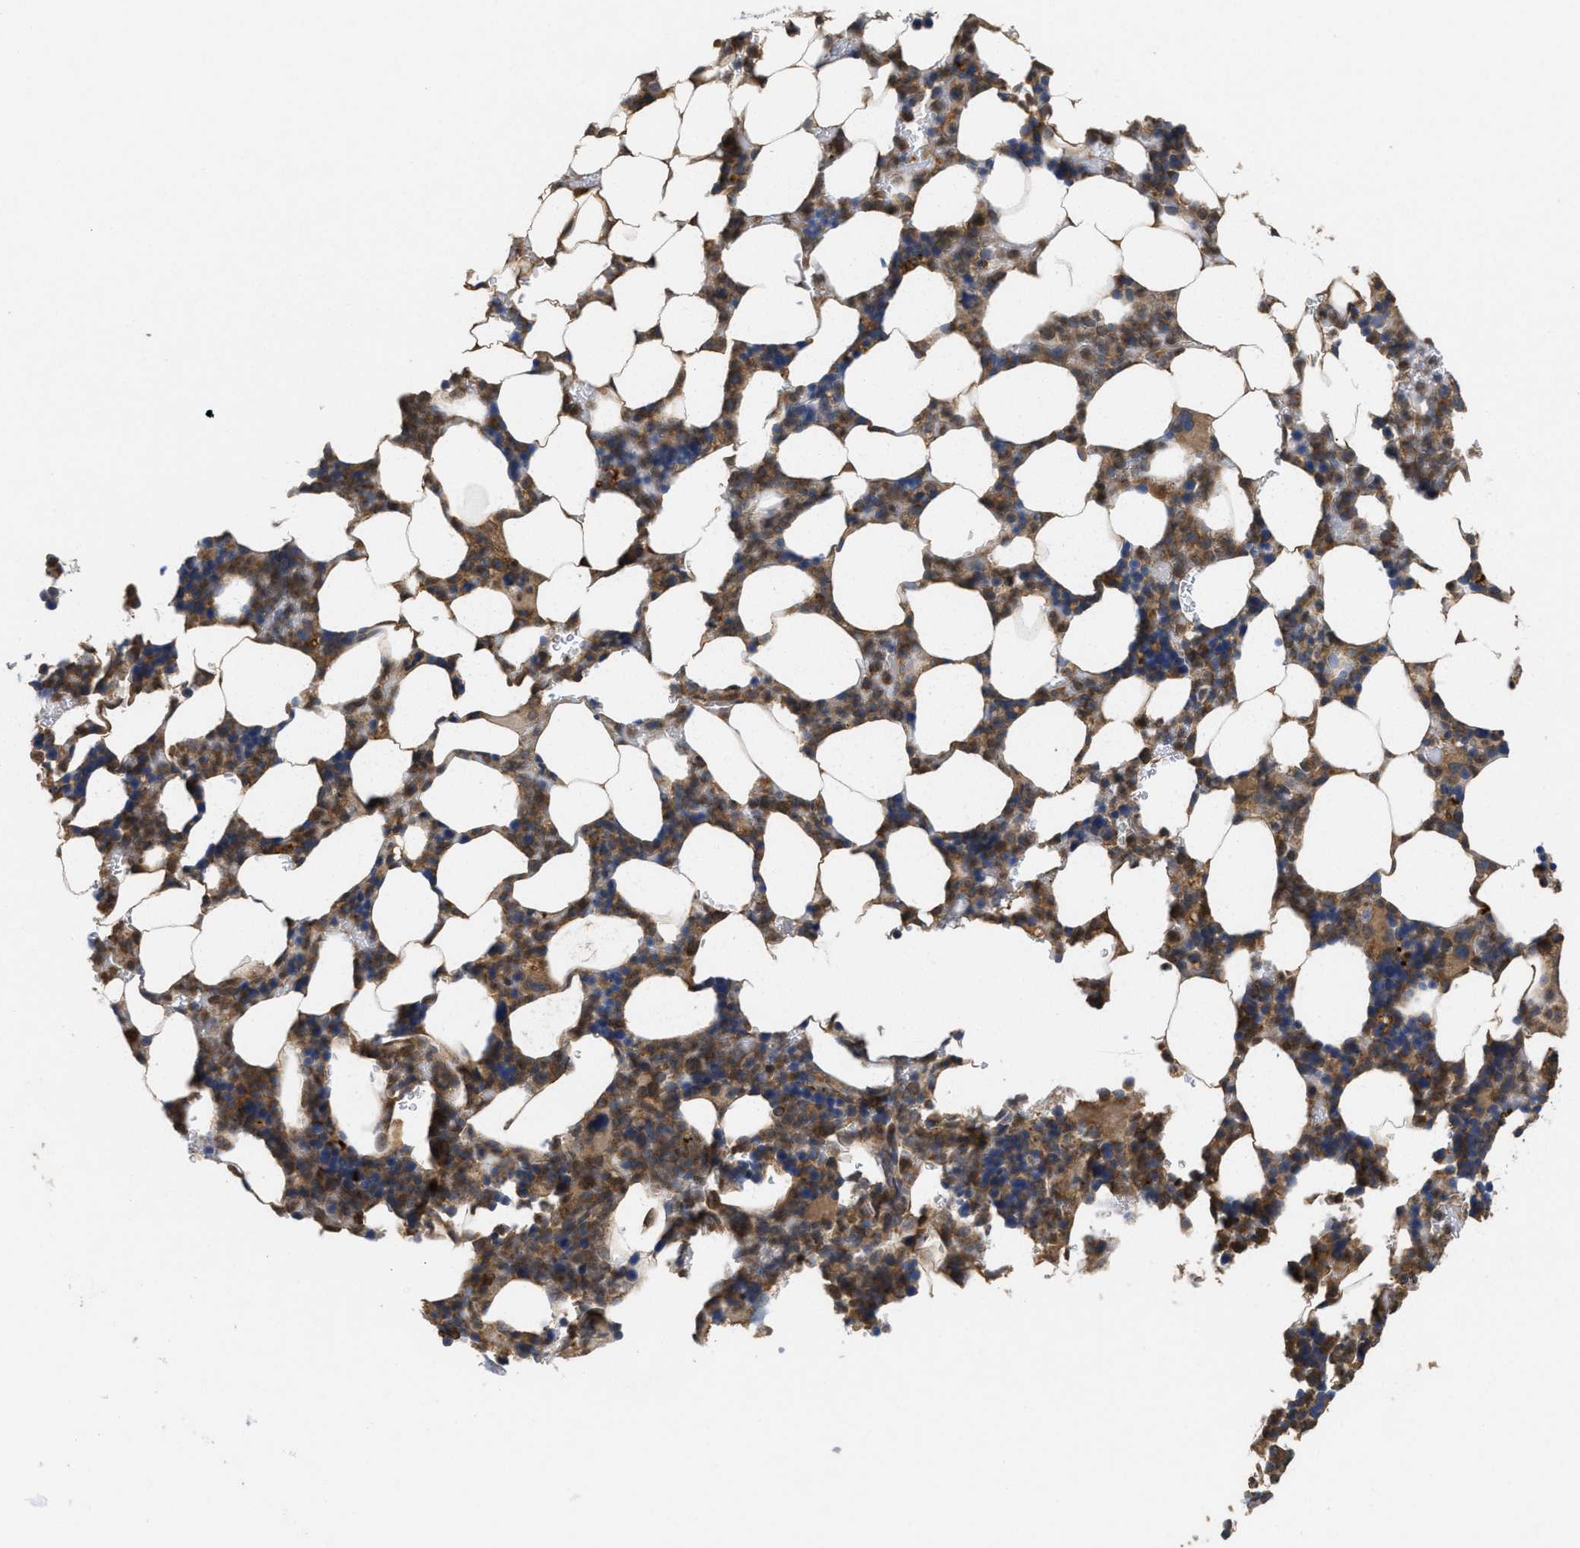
{"staining": {"intensity": "moderate", "quantity": ">75%", "location": "cytoplasmic/membranous"}, "tissue": "bone marrow", "cell_type": "Hematopoietic cells", "image_type": "normal", "snomed": [{"axis": "morphology", "description": "Normal tissue, NOS"}, {"axis": "topography", "description": "Bone marrow"}], "caption": "Immunohistochemical staining of normal human bone marrow displays medium levels of moderate cytoplasmic/membranous staining in about >75% of hematopoietic cells.", "gene": "RNF216", "patient": {"sex": "female", "age": 81}}